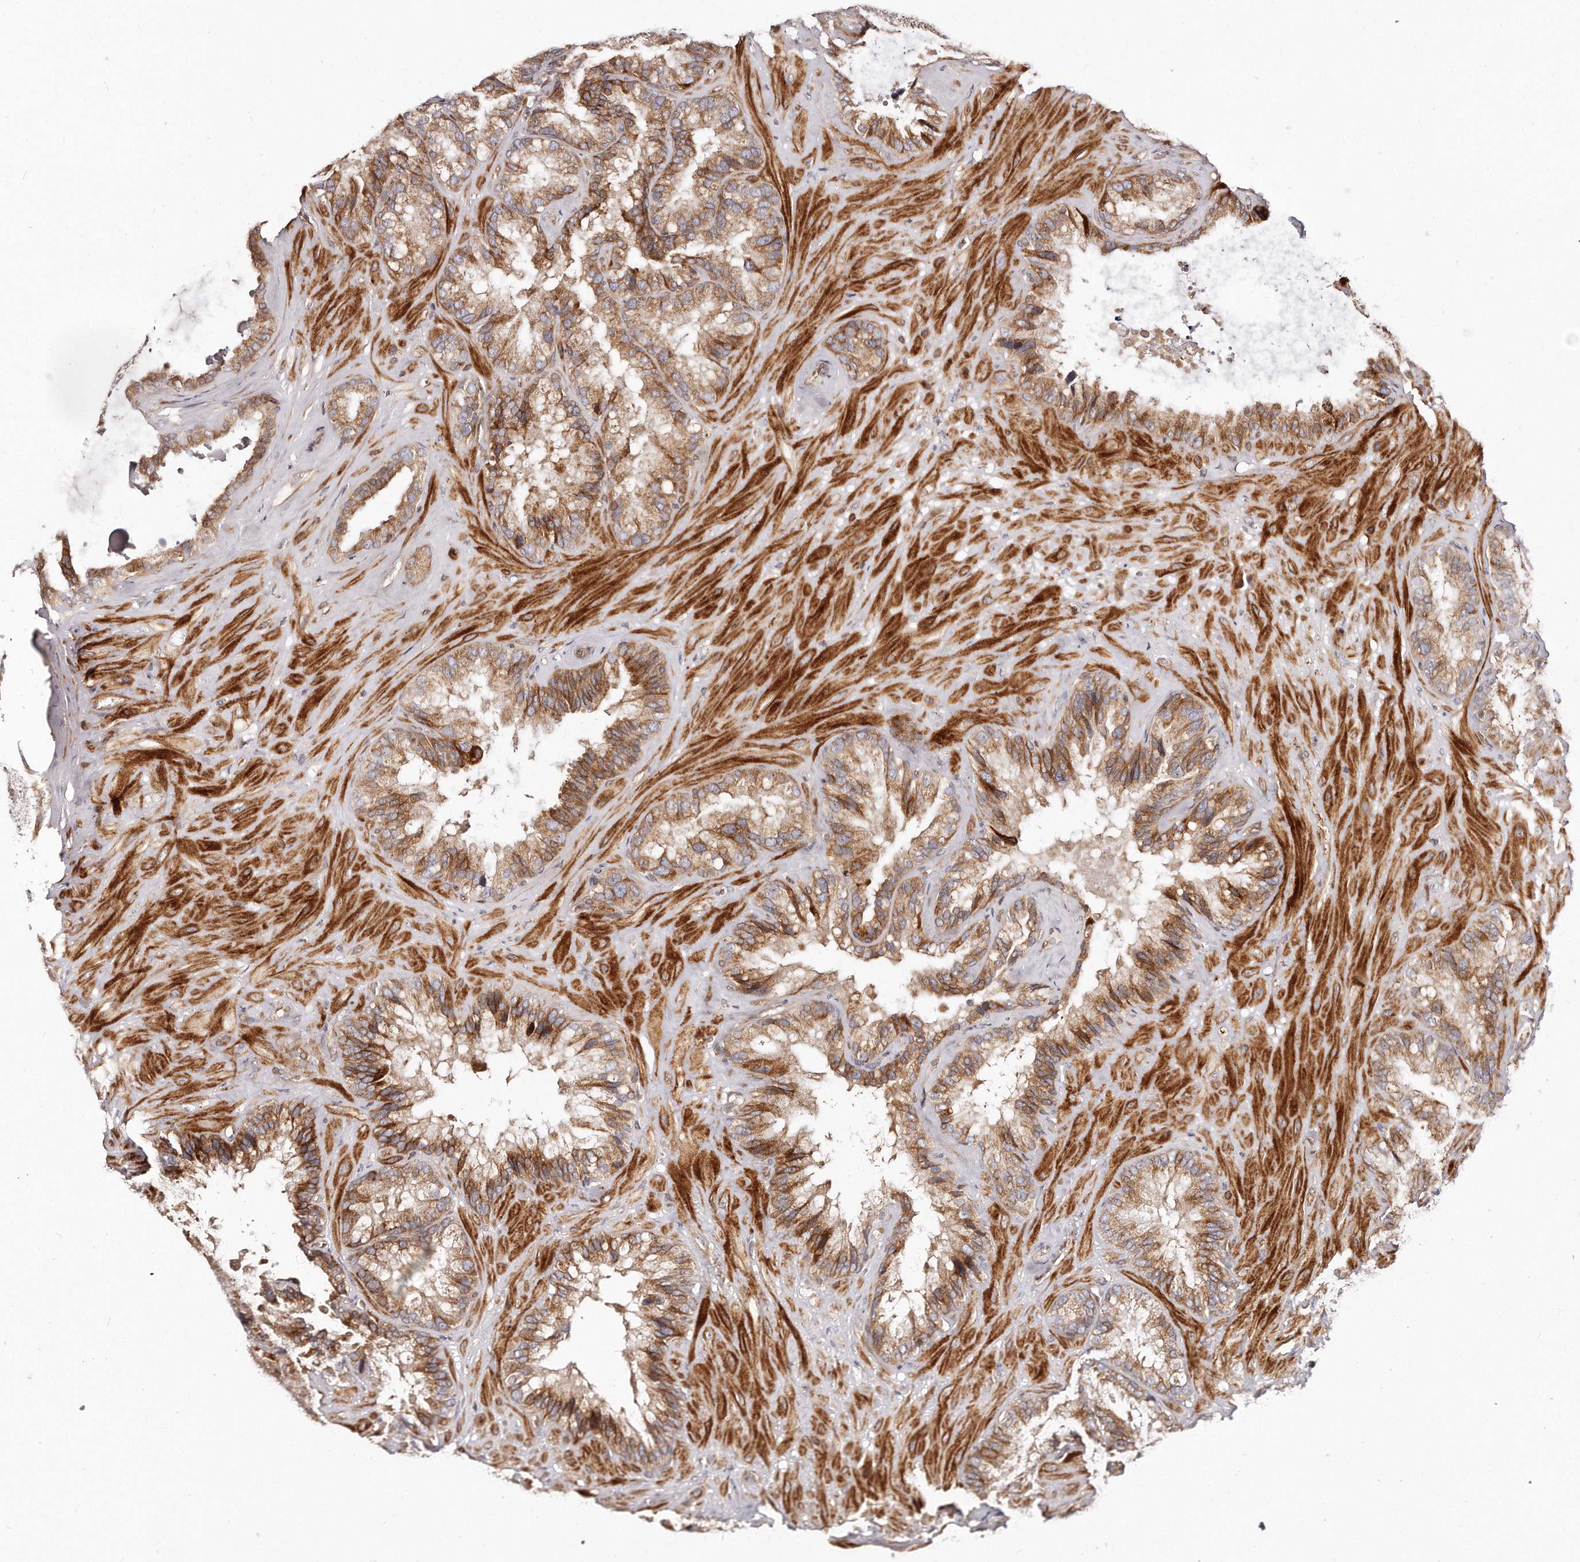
{"staining": {"intensity": "moderate", "quantity": ">75%", "location": "cytoplasmic/membranous"}, "tissue": "seminal vesicle", "cell_type": "Glandular cells", "image_type": "normal", "snomed": [{"axis": "morphology", "description": "Normal tissue, NOS"}, {"axis": "topography", "description": "Prostate"}, {"axis": "topography", "description": "Seminal veicle"}], "caption": "IHC (DAB) staining of benign human seminal vesicle displays moderate cytoplasmic/membranous protein positivity in approximately >75% of glandular cells. The staining was performed using DAB (3,3'-diaminobenzidine), with brown indicating positive protein expression. Nuclei are stained blue with hematoxylin.", "gene": "GBP4", "patient": {"sex": "male", "age": 68}}